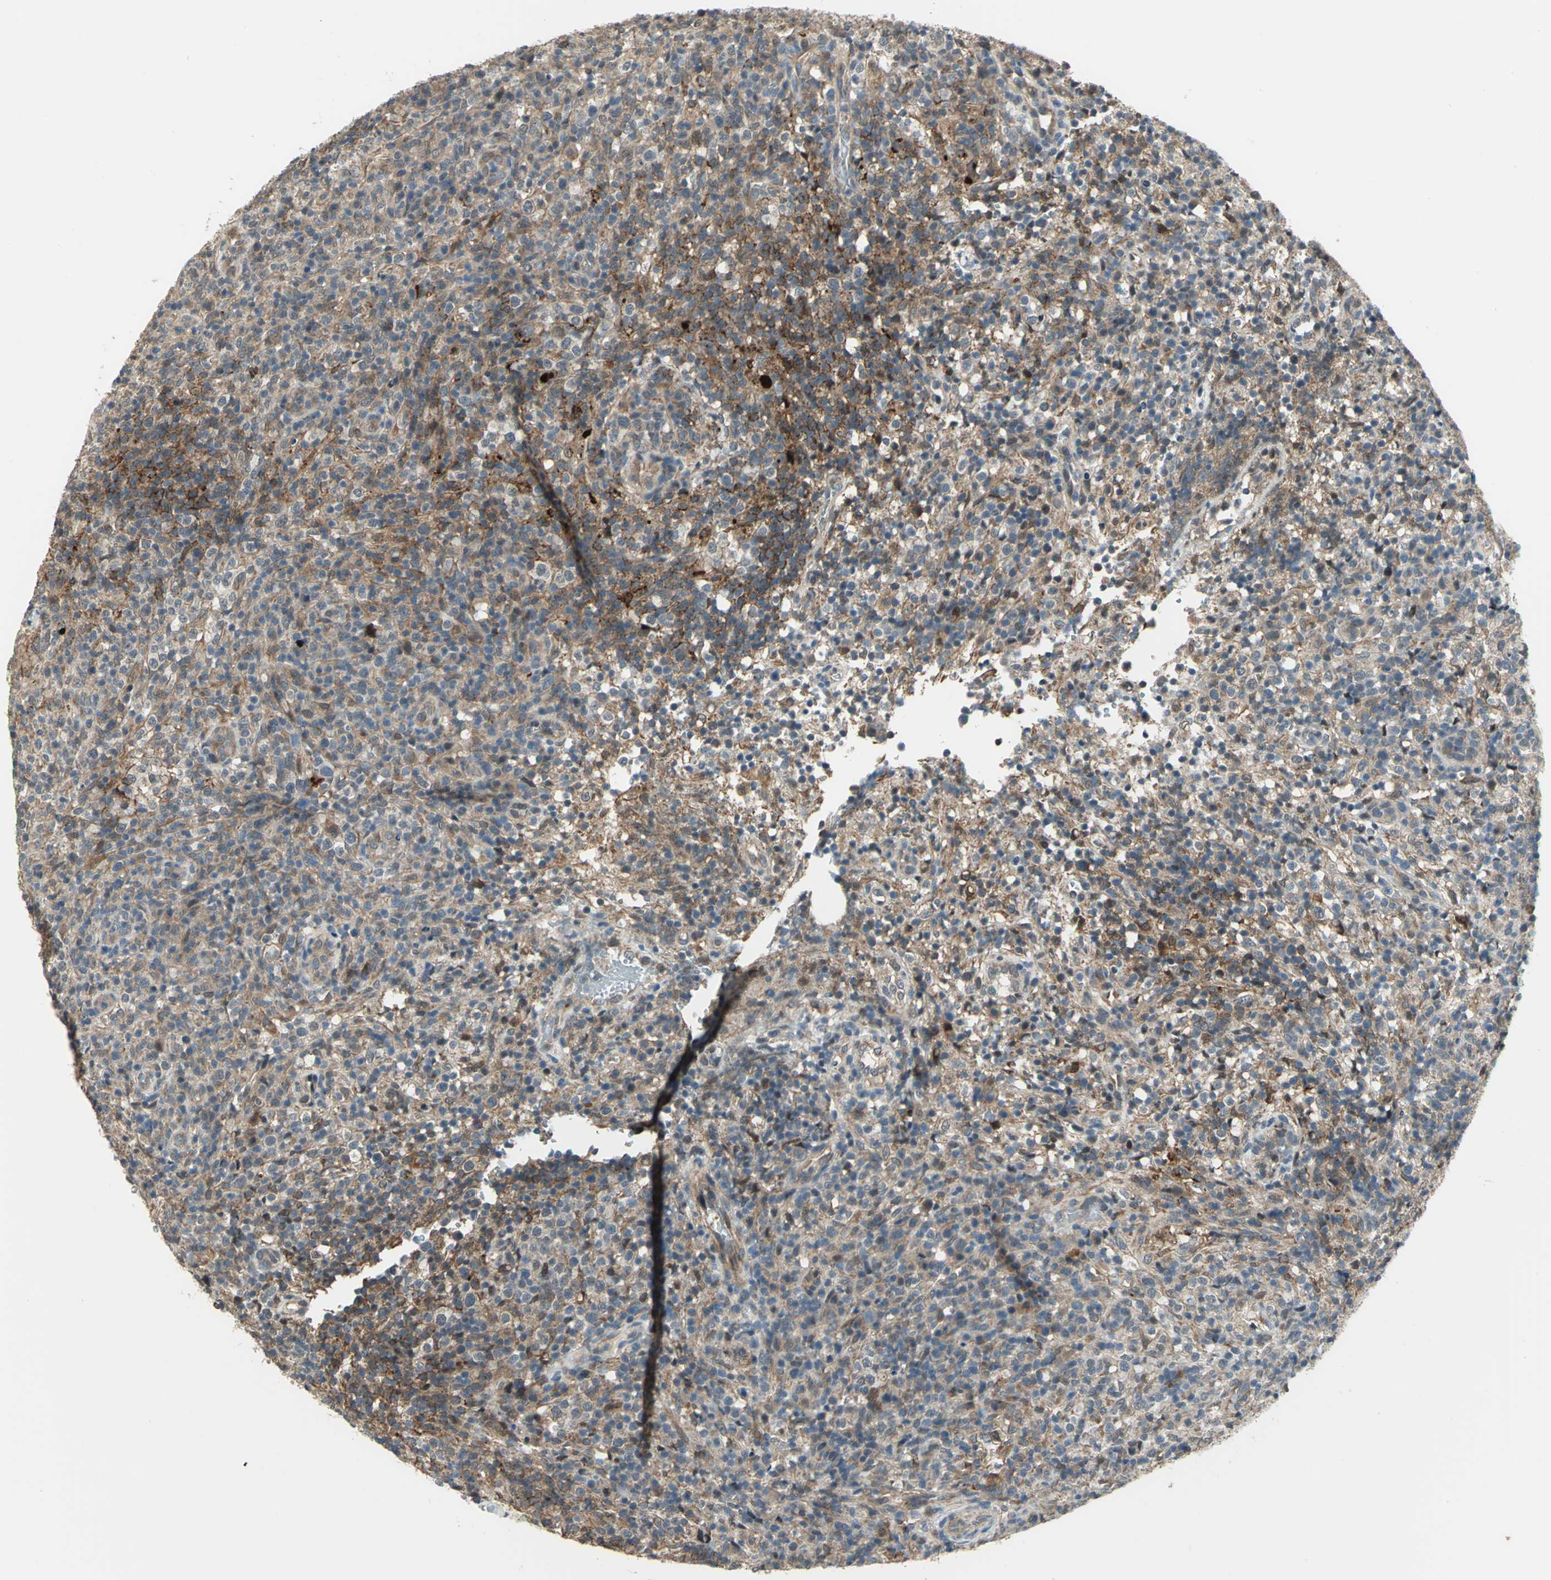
{"staining": {"intensity": "moderate", "quantity": ">75%", "location": "cytoplasmic/membranous"}, "tissue": "lymphoma", "cell_type": "Tumor cells", "image_type": "cancer", "snomed": [{"axis": "morphology", "description": "Malignant lymphoma, non-Hodgkin's type, High grade"}, {"axis": "topography", "description": "Lymph node"}], "caption": "Lymphoma stained with a brown dye shows moderate cytoplasmic/membranous positive positivity in about >75% of tumor cells.", "gene": "PLAGL2", "patient": {"sex": "female", "age": 76}}